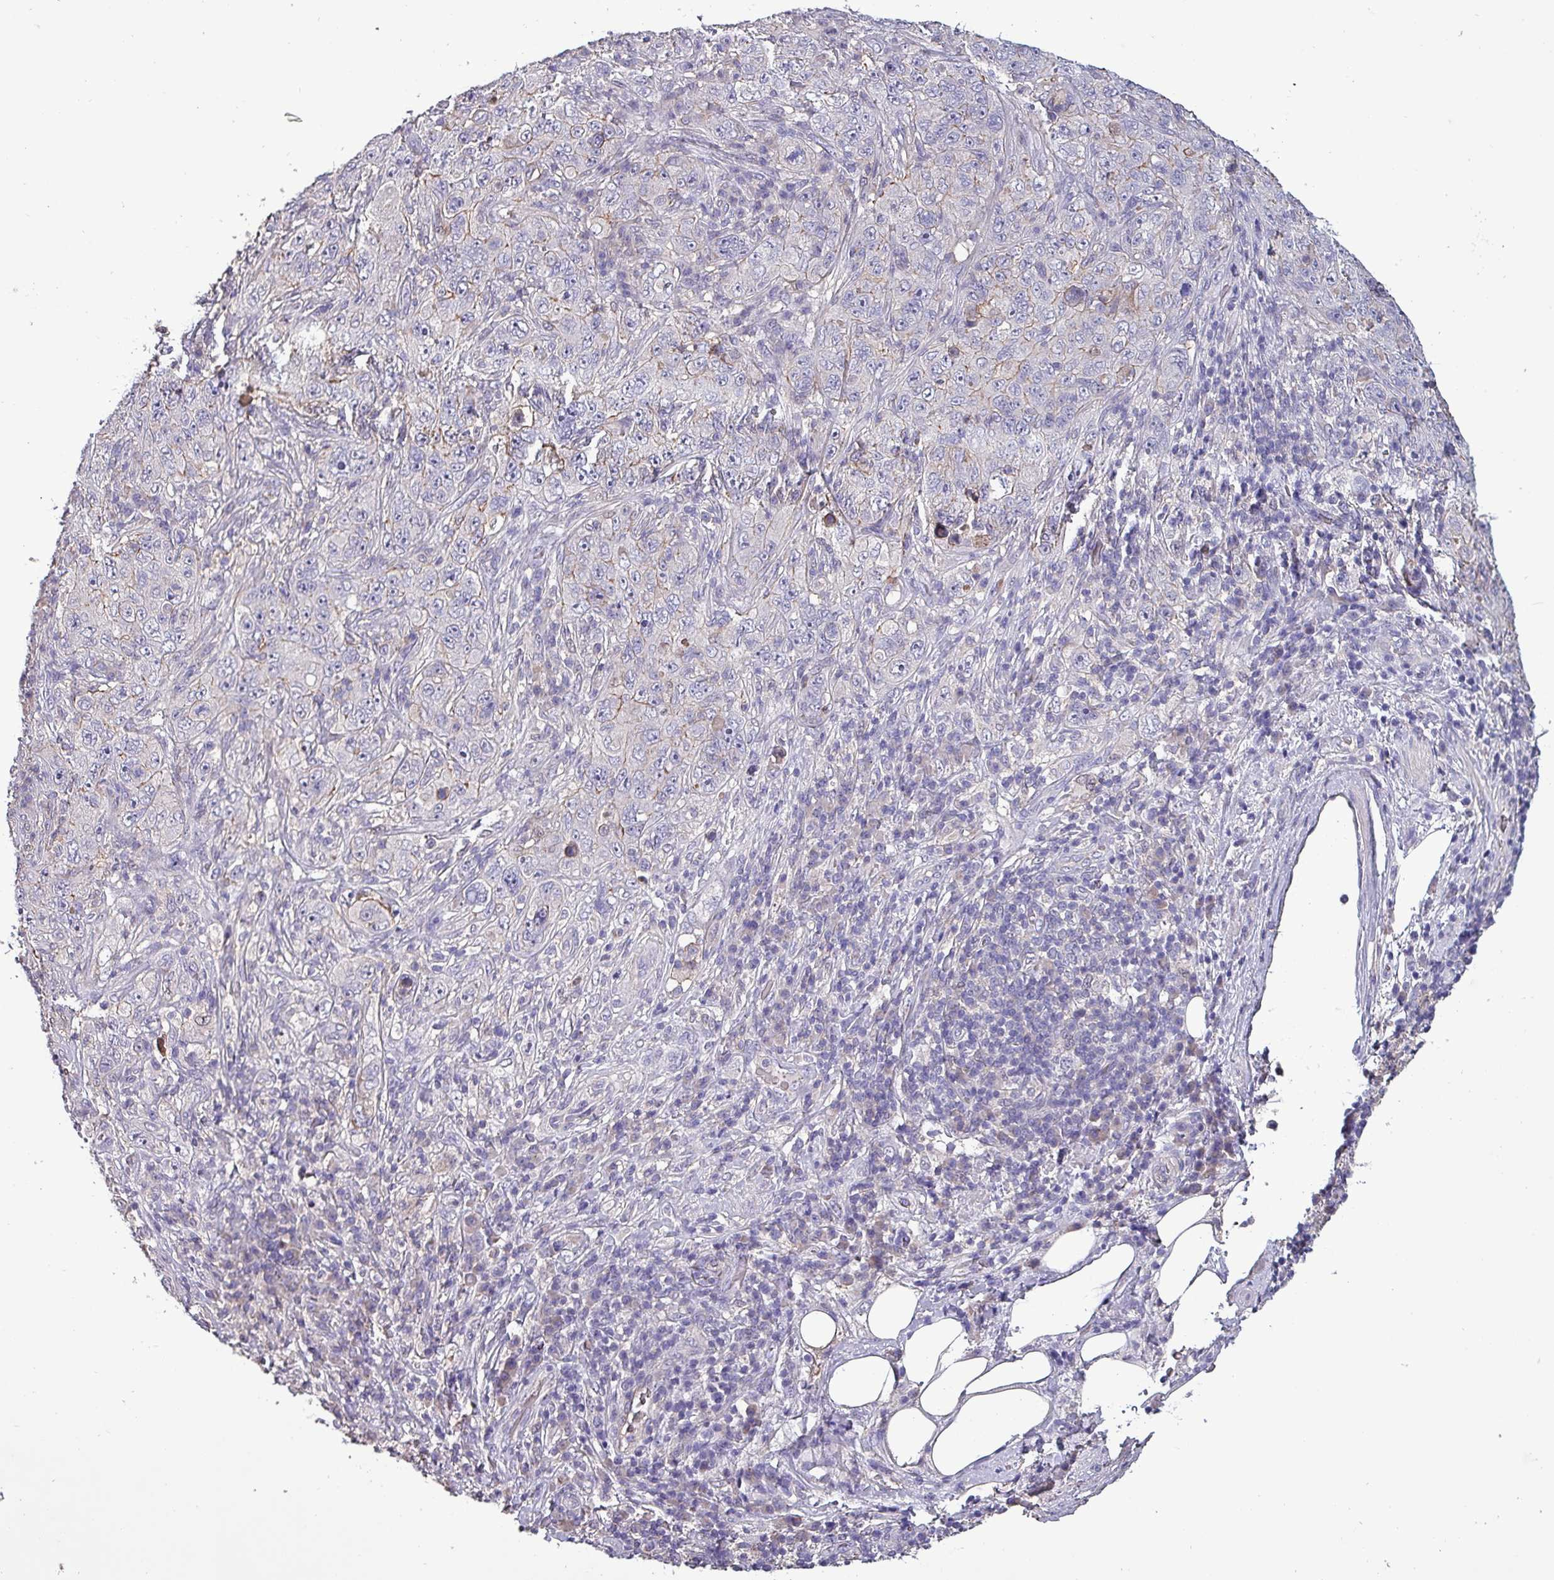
{"staining": {"intensity": "negative", "quantity": "none", "location": "none"}, "tissue": "pancreatic cancer", "cell_type": "Tumor cells", "image_type": "cancer", "snomed": [{"axis": "morphology", "description": "Adenocarcinoma, NOS"}, {"axis": "topography", "description": "Pancreas"}], "caption": "There is no significant expression in tumor cells of pancreatic adenocarcinoma.", "gene": "HTRA4", "patient": {"sex": "male", "age": 68}}